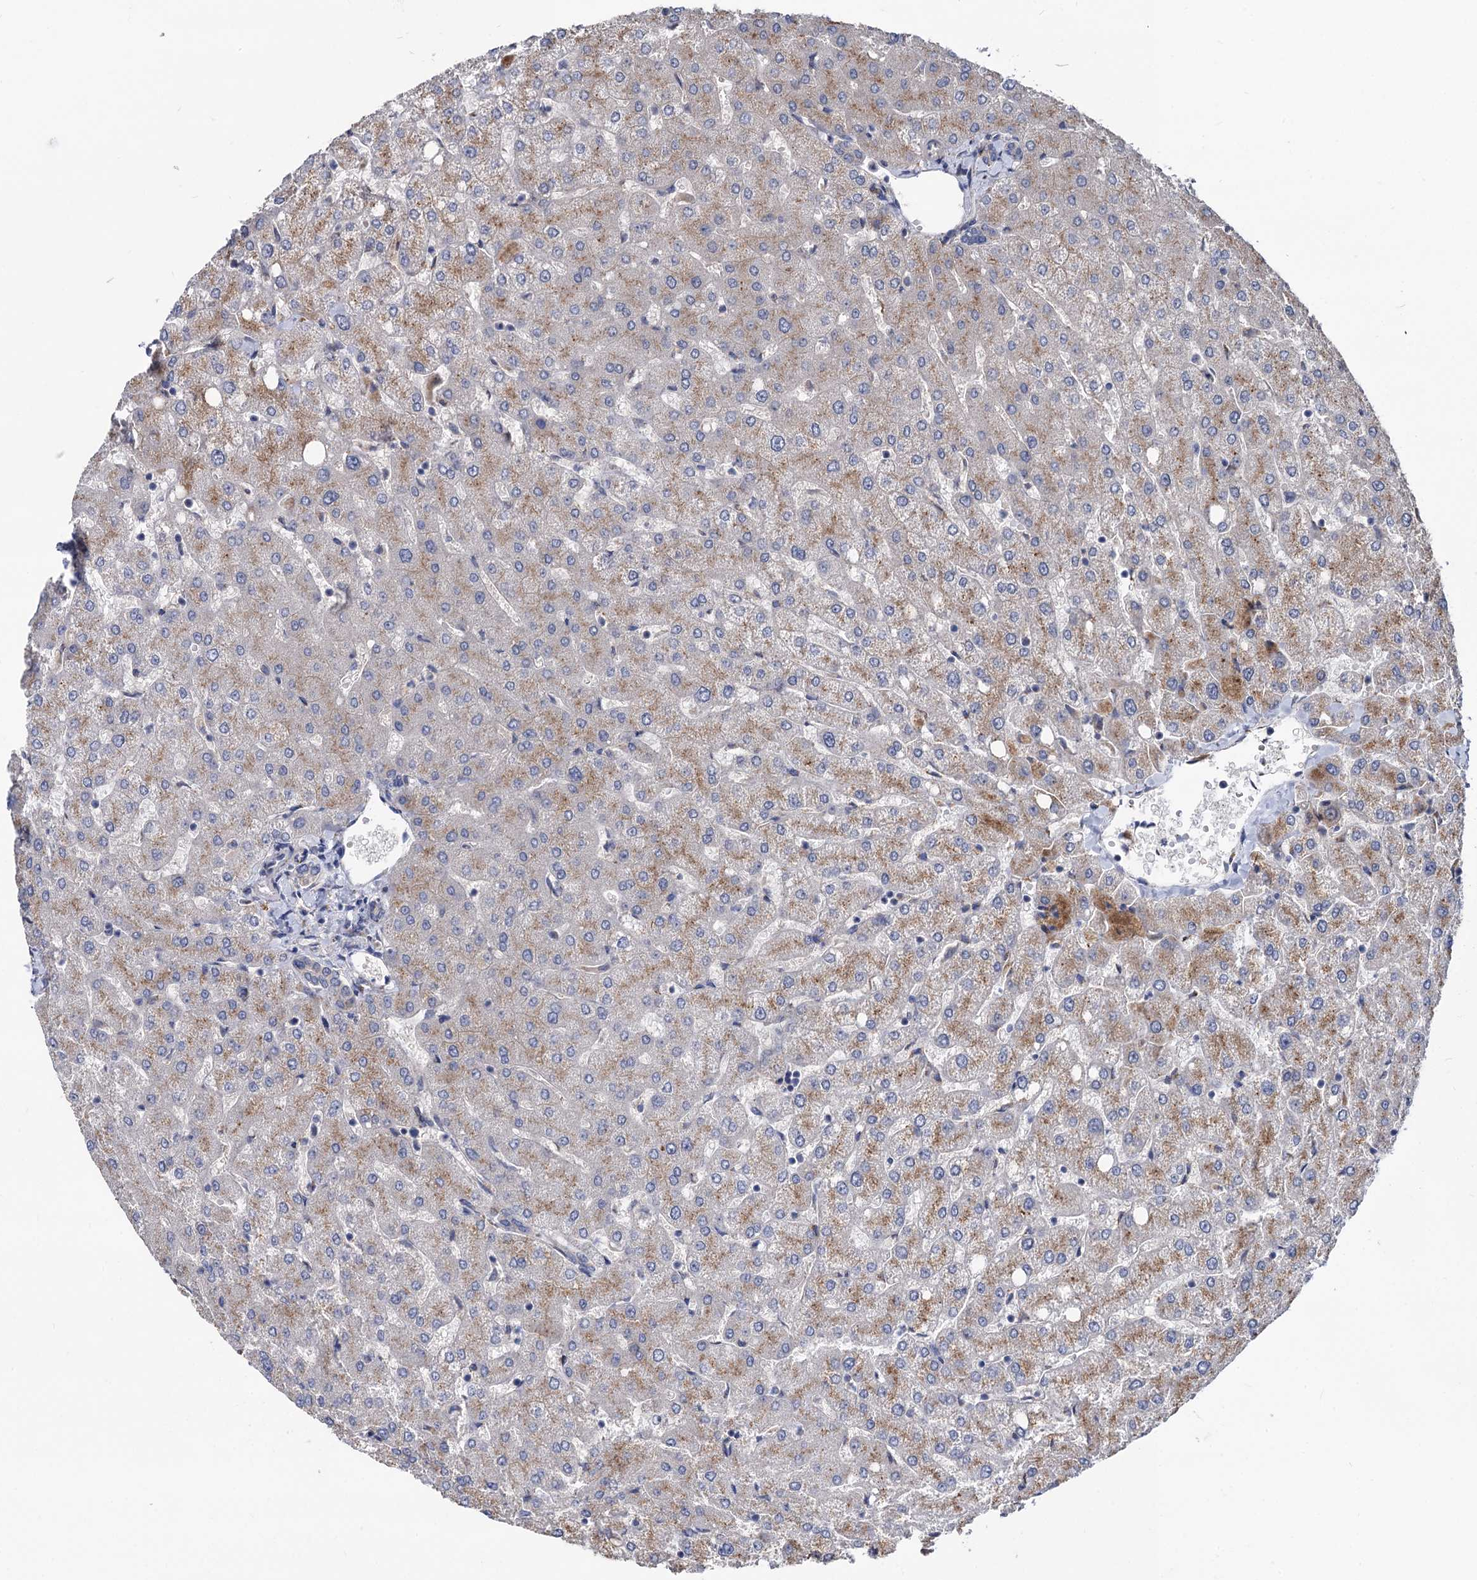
{"staining": {"intensity": "negative", "quantity": "none", "location": "none"}, "tissue": "liver", "cell_type": "Cholangiocytes", "image_type": "normal", "snomed": [{"axis": "morphology", "description": "Normal tissue, NOS"}, {"axis": "topography", "description": "Liver"}], "caption": "High magnification brightfield microscopy of normal liver stained with DAB (brown) and counterstained with hematoxylin (blue): cholangiocytes show no significant positivity.", "gene": "SMAGP", "patient": {"sex": "female", "age": 54}}